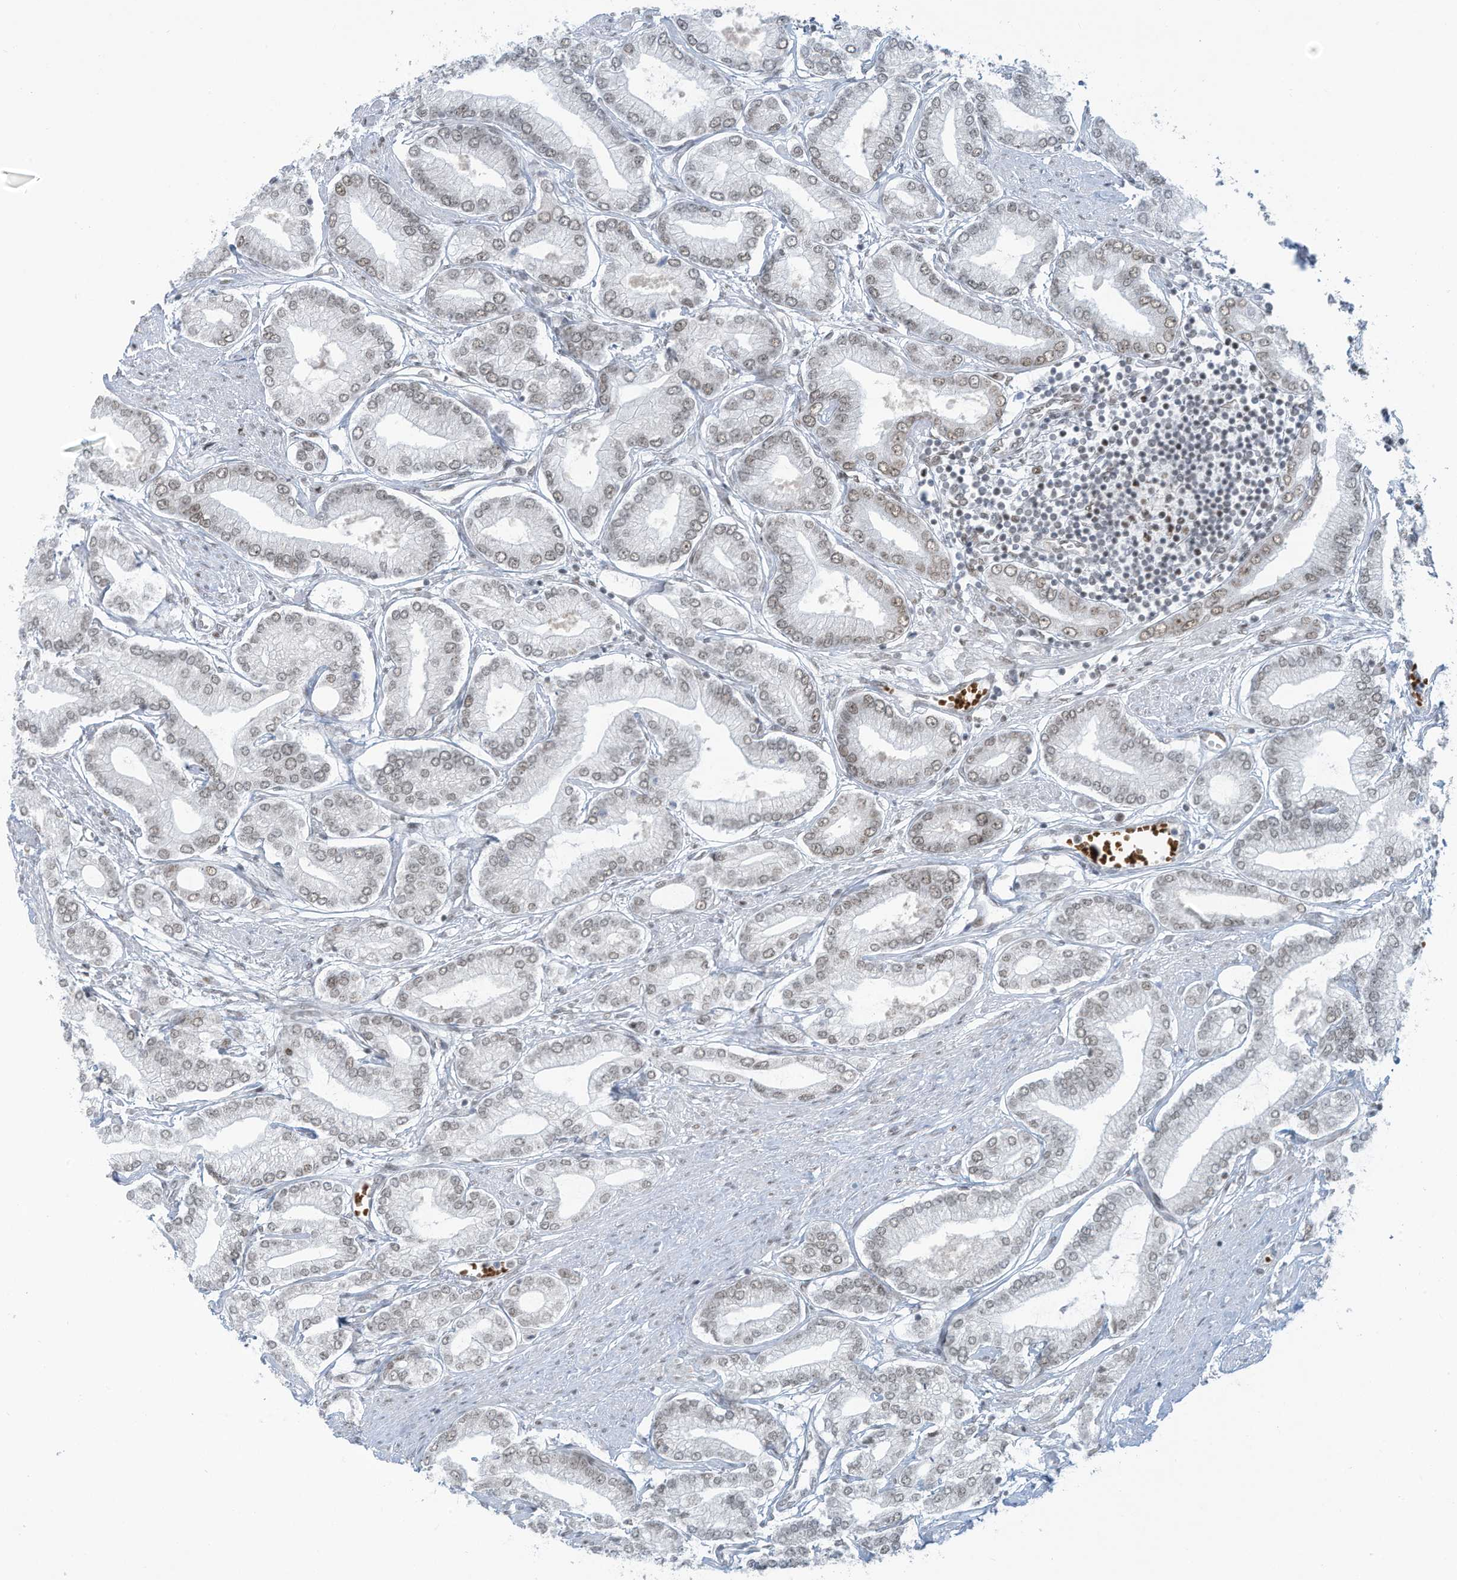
{"staining": {"intensity": "weak", "quantity": ">75%", "location": "nuclear"}, "tissue": "prostate cancer", "cell_type": "Tumor cells", "image_type": "cancer", "snomed": [{"axis": "morphology", "description": "Adenocarcinoma, Low grade"}, {"axis": "topography", "description": "Prostate"}], "caption": "Immunohistochemical staining of prostate low-grade adenocarcinoma shows low levels of weak nuclear positivity in approximately >75% of tumor cells.", "gene": "ECT2L", "patient": {"sex": "male", "age": 63}}